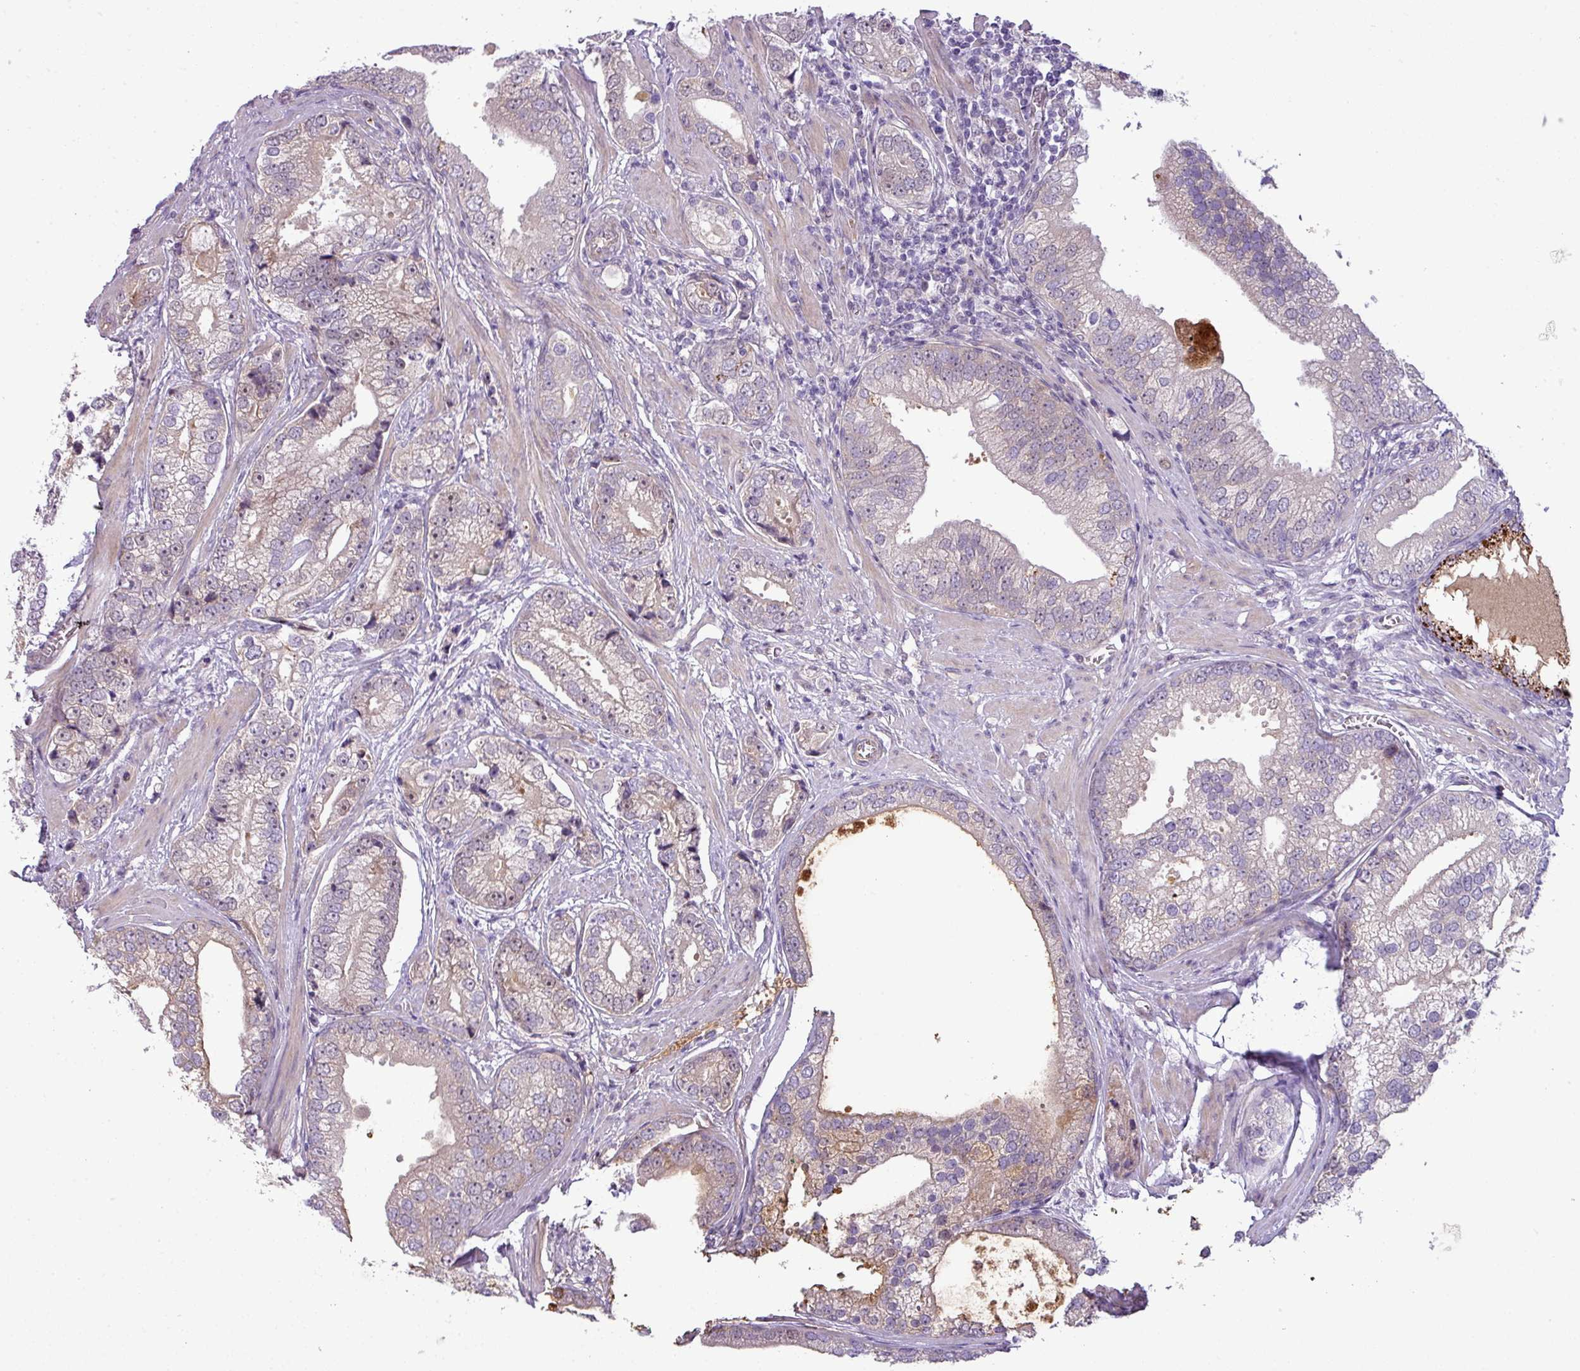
{"staining": {"intensity": "weak", "quantity": "25%-75%", "location": "cytoplasmic/membranous,nuclear"}, "tissue": "prostate cancer", "cell_type": "Tumor cells", "image_type": "cancer", "snomed": [{"axis": "morphology", "description": "Adenocarcinoma, High grade"}, {"axis": "topography", "description": "Prostate"}], "caption": "The image reveals staining of prostate cancer, revealing weak cytoplasmic/membranous and nuclear protein expression (brown color) within tumor cells.", "gene": "MAK16", "patient": {"sex": "male", "age": 75}}